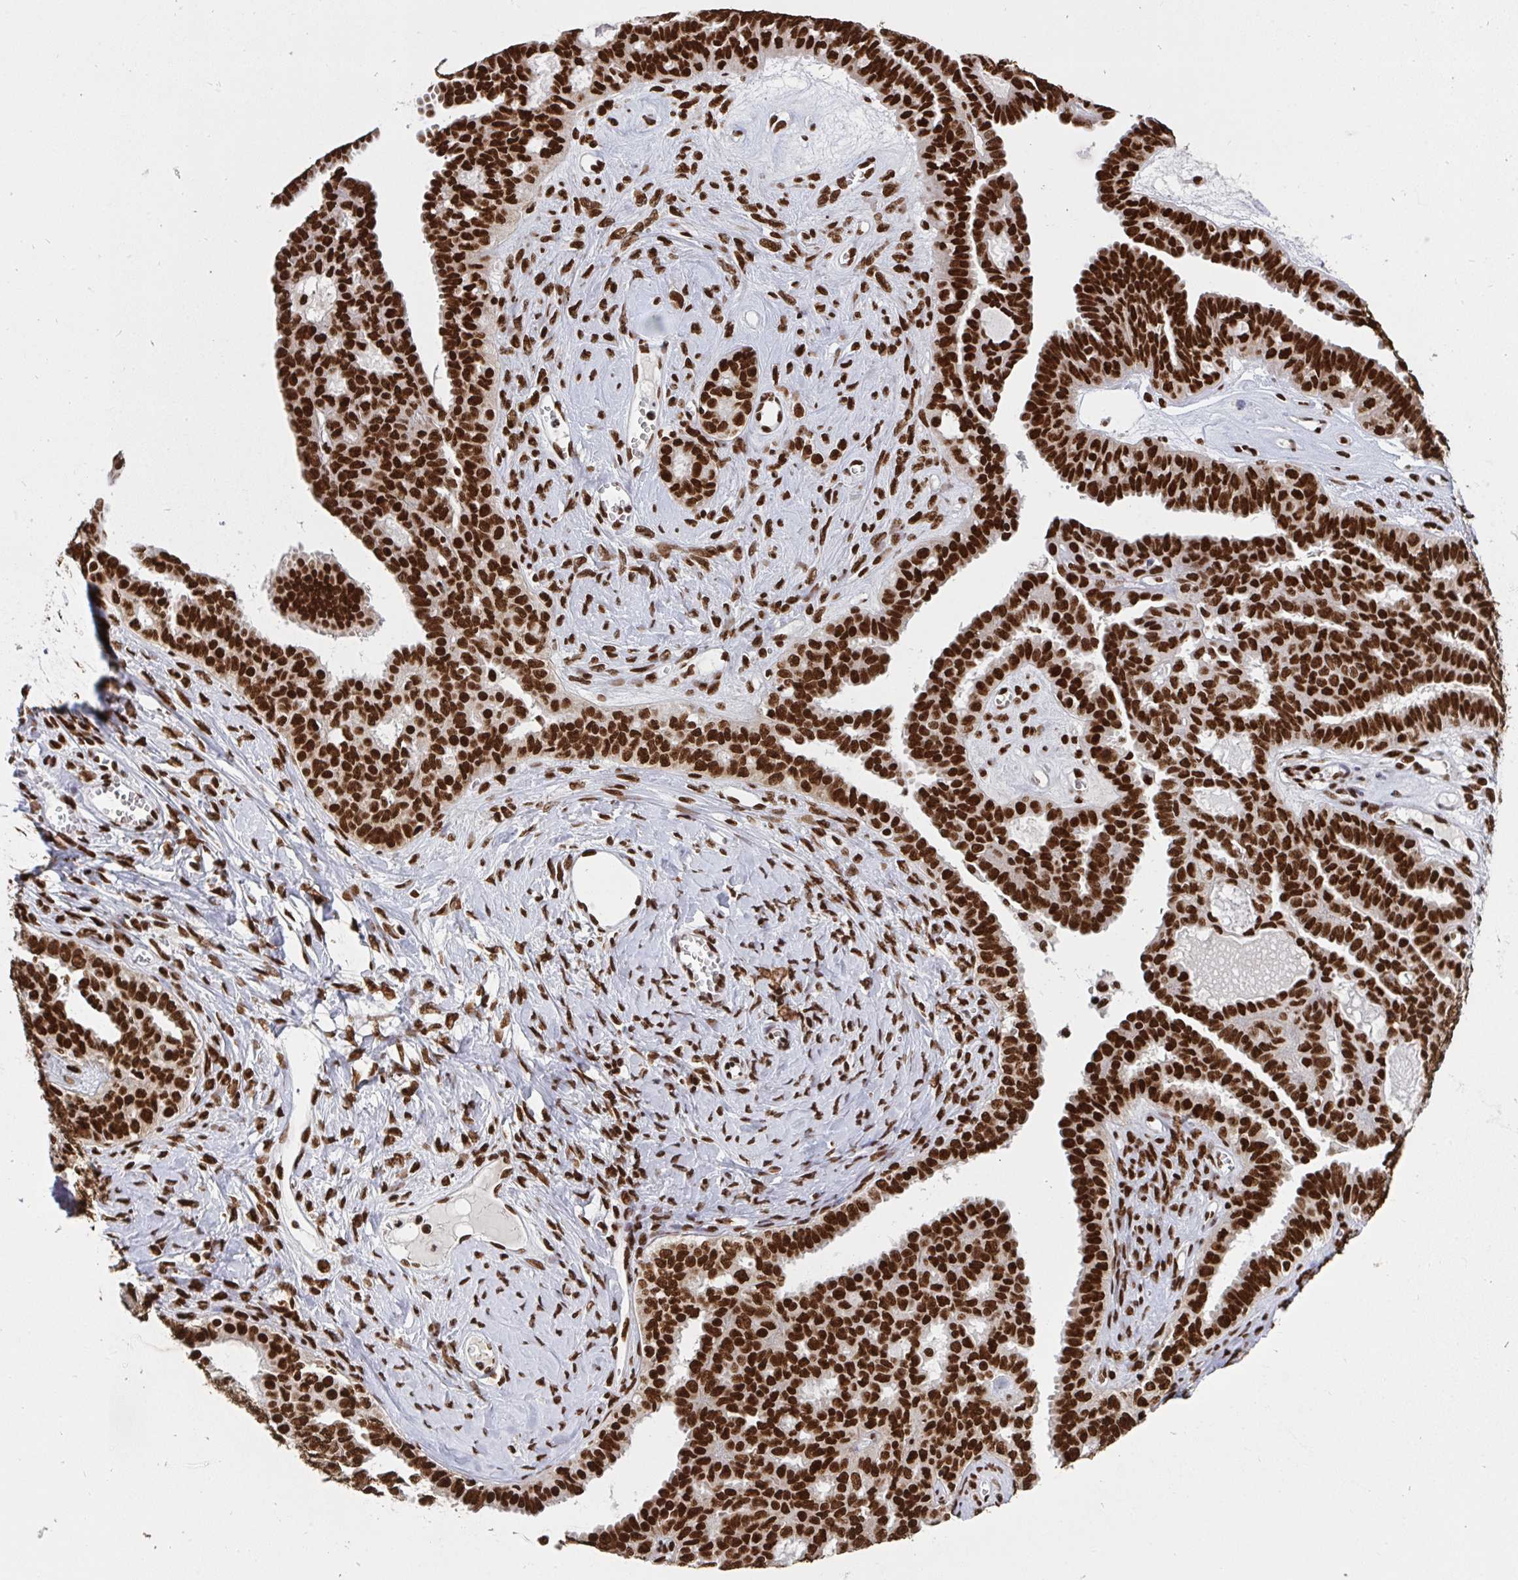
{"staining": {"intensity": "strong", "quantity": ">75%", "location": "nuclear"}, "tissue": "ovarian cancer", "cell_type": "Tumor cells", "image_type": "cancer", "snomed": [{"axis": "morphology", "description": "Cystadenocarcinoma, serous, NOS"}, {"axis": "topography", "description": "Ovary"}], "caption": "Human ovarian cancer (serous cystadenocarcinoma) stained with a protein marker reveals strong staining in tumor cells.", "gene": "HNRNPL", "patient": {"sex": "female", "age": 71}}